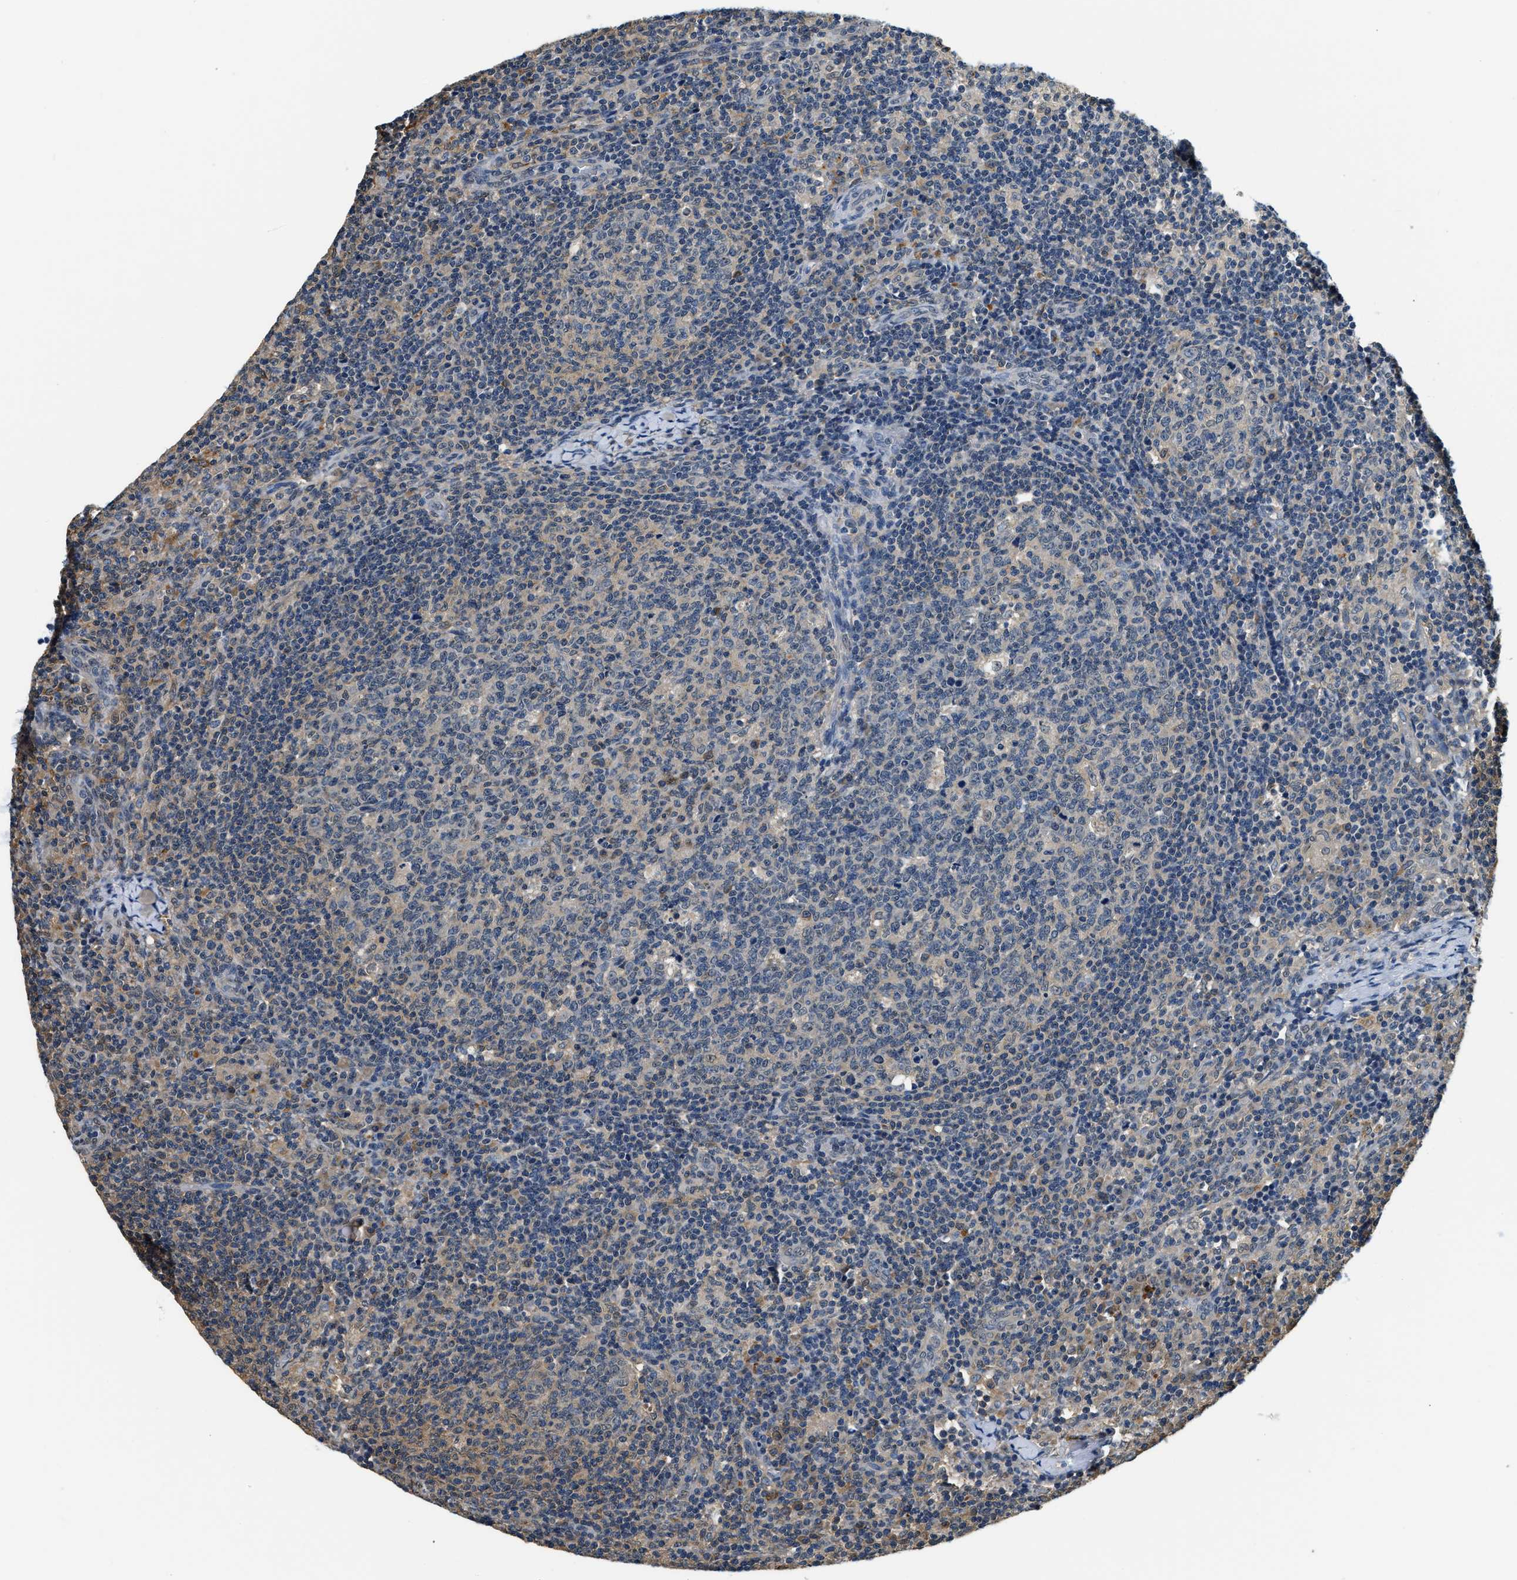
{"staining": {"intensity": "moderate", "quantity": "<25%", "location": "cytoplasmic/membranous"}, "tissue": "lymph node", "cell_type": "Germinal center cells", "image_type": "normal", "snomed": [{"axis": "morphology", "description": "Normal tissue, NOS"}, {"axis": "morphology", "description": "Inflammation, NOS"}, {"axis": "topography", "description": "Lymph node"}], "caption": "Immunohistochemical staining of unremarkable human lymph node exhibits moderate cytoplasmic/membranous protein expression in about <25% of germinal center cells. The staining is performed using DAB (3,3'-diaminobenzidine) brown chromogen to label protein expression. The nuclei are counter-stained blue using hematoxylin.", "gene": "BCL7C", "patient": {"sex": "male", "age": 55}}